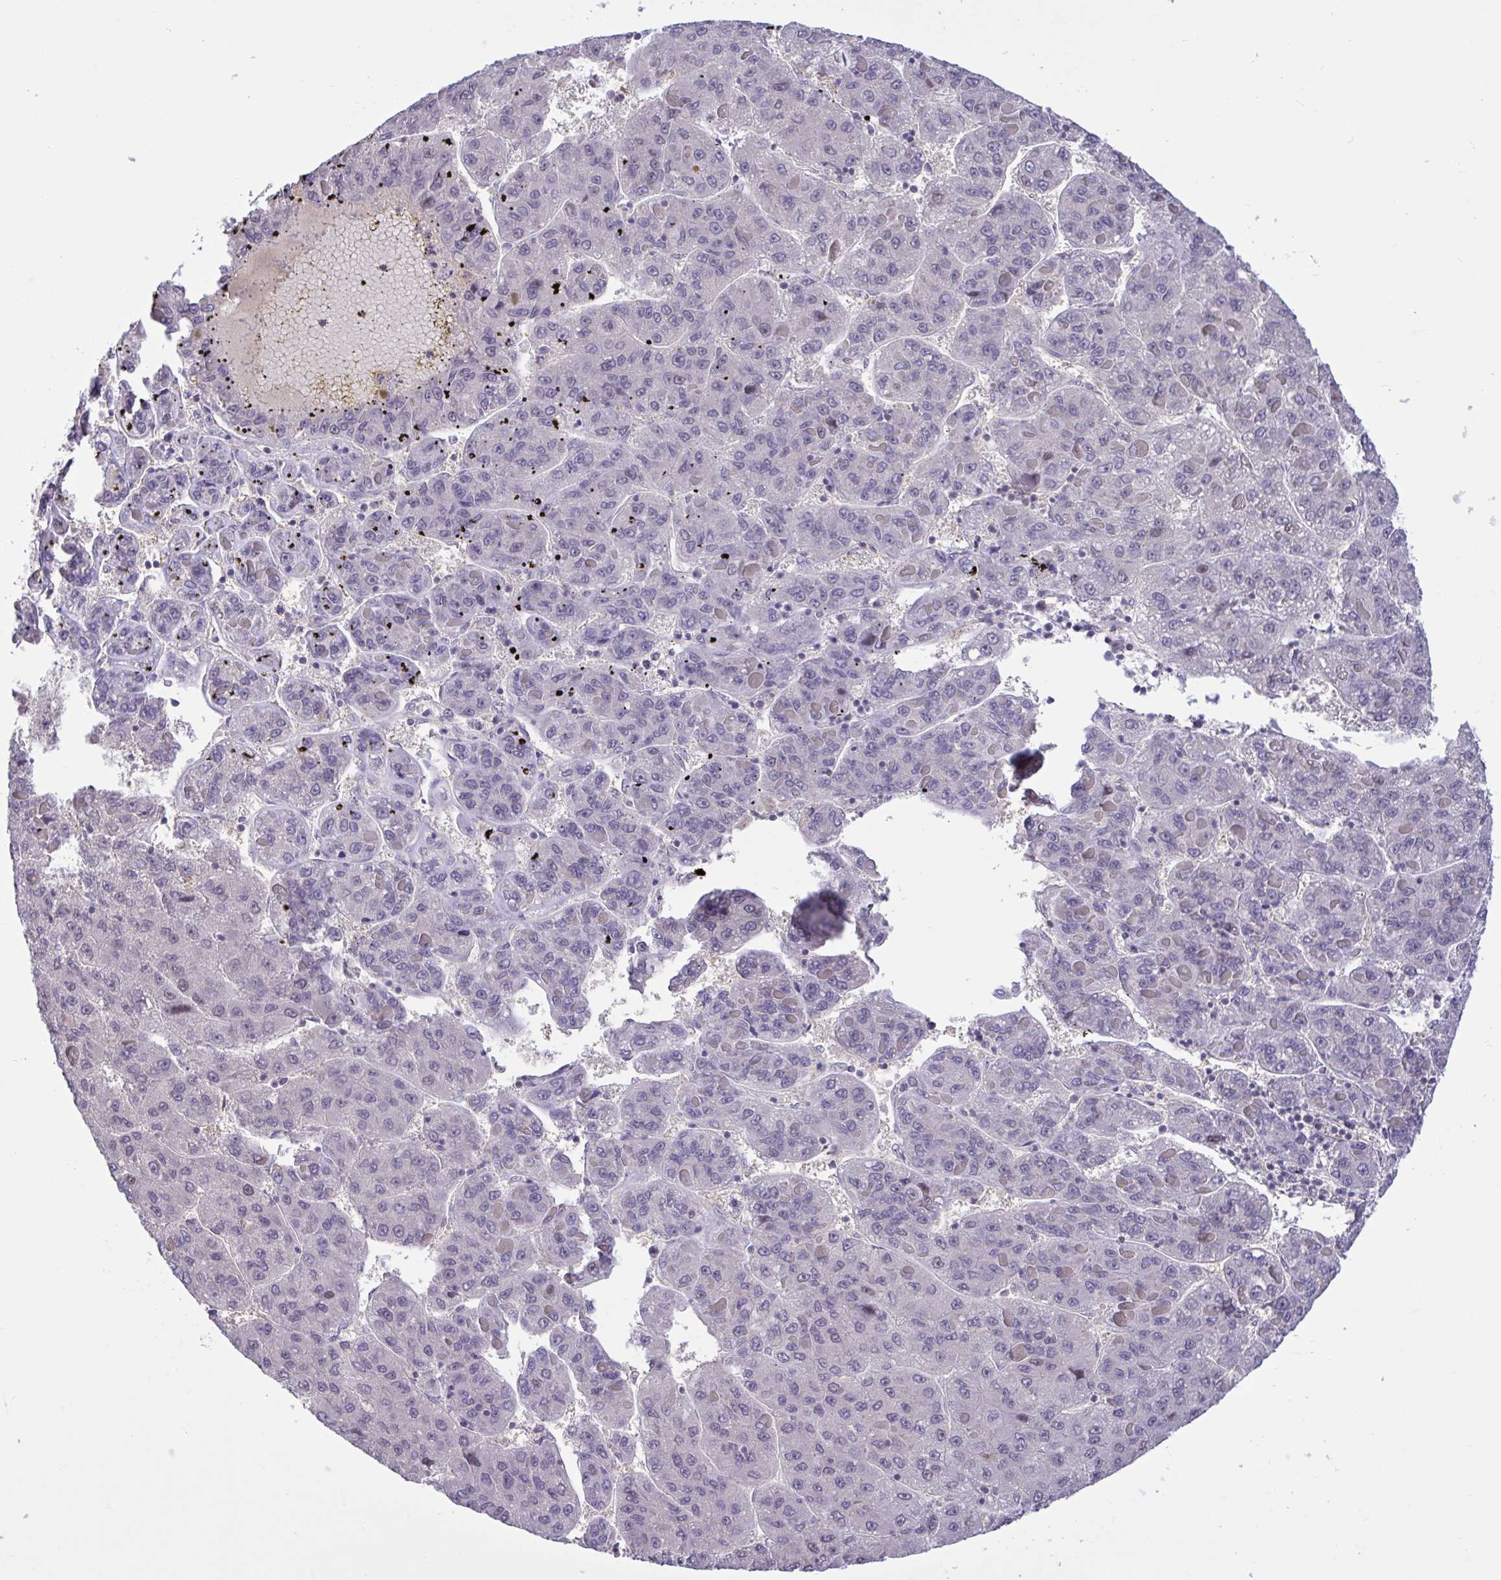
{"staining": {"intensity": "negative", "quantity": "none", "location": "none"}, "tissue": "liver cancer", "cell_type": "Tumor cells", "image_type": "cancer", "snomed": [{"axis": "morphology", "description": "Carcinoma, Hepatocellular, NOS"}, {"axis": "topography", "description": "Liver"}], "caption": "An IHC micrograph of liver cancer is shown. There is no staining in tumor cells of liver cancer.", "gene": "RBL1", "patient": {"sex": "female", "age": 82}}